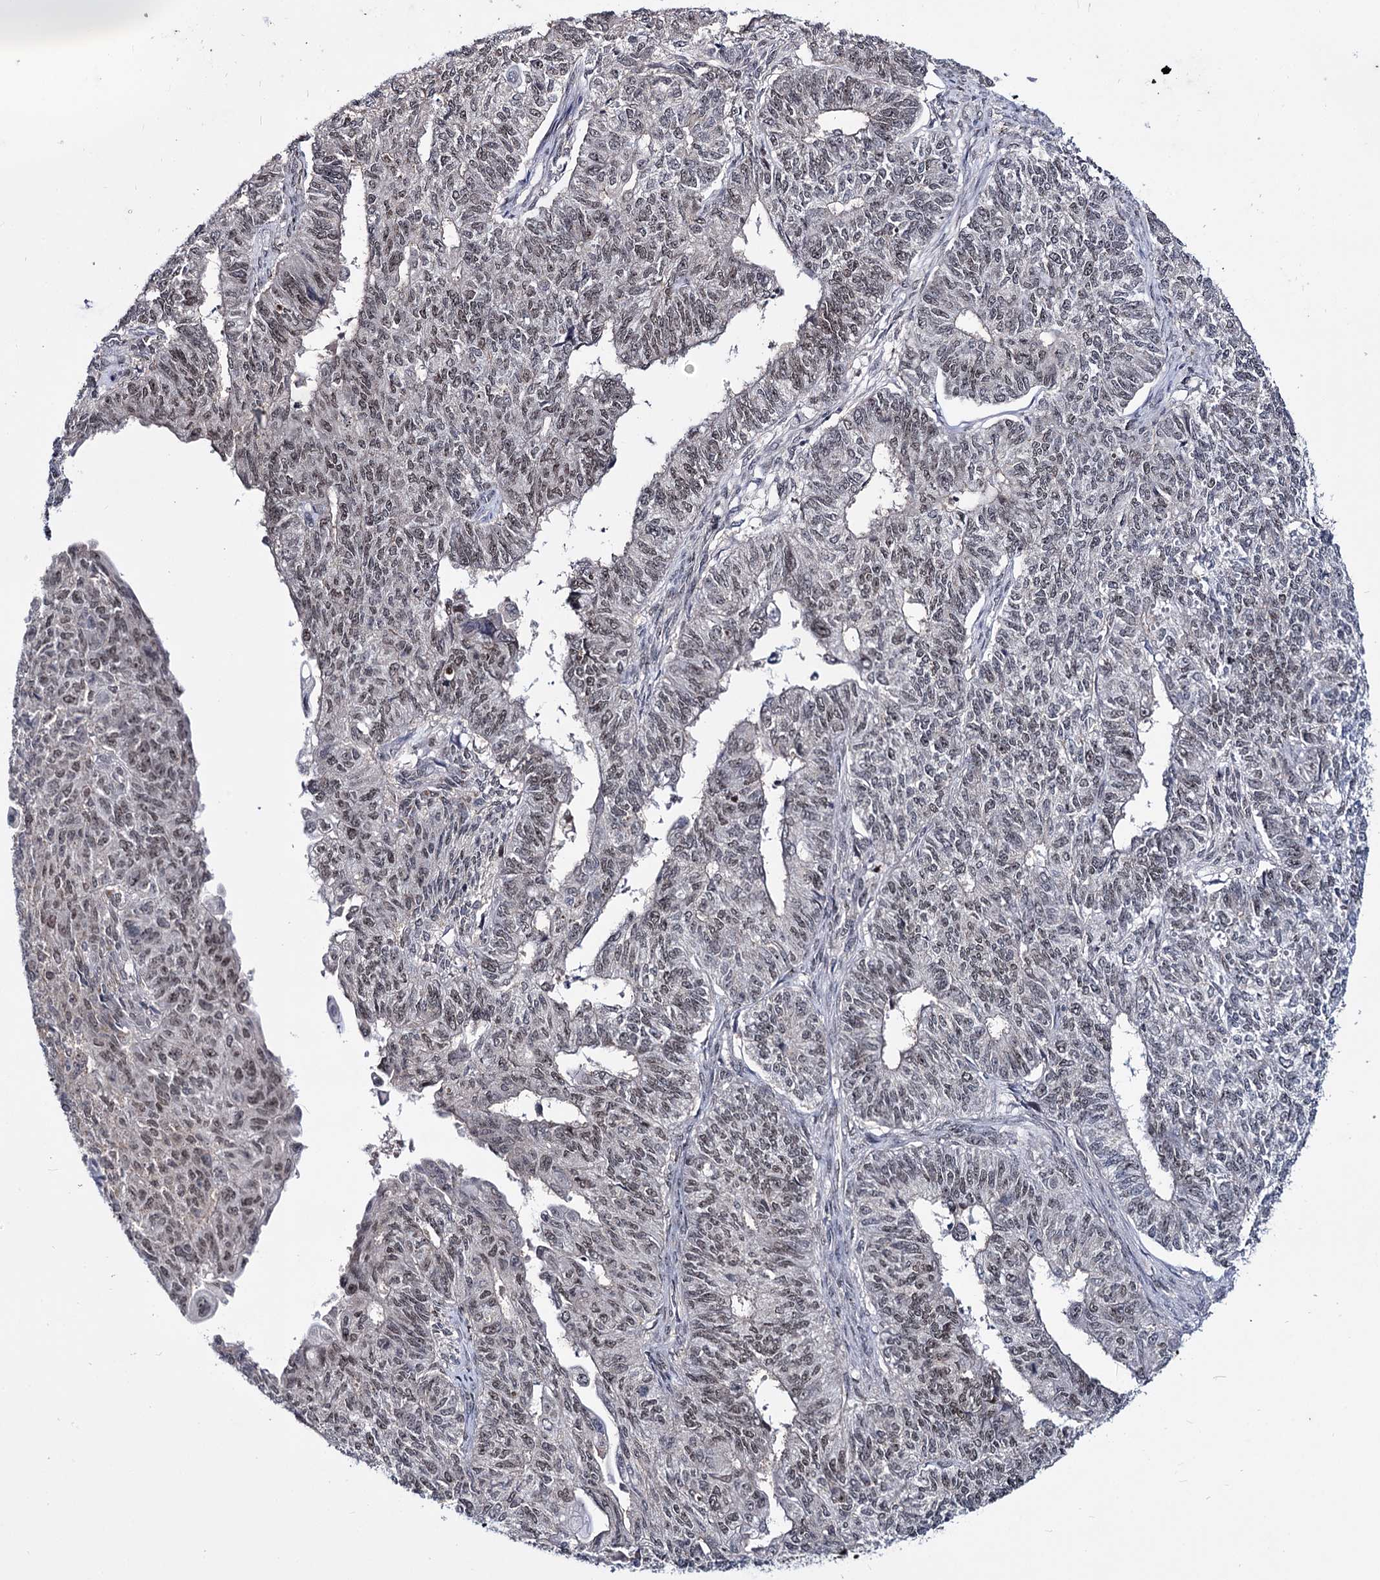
{"staining": {"intensity": "weak", "quantity": ">75%", "location": "nuclear"}, "tissue": "endometrial cancer", "cell_type": "Tumor cells", "image_type": "cancer", "snomed": [{"axis": "morphology", "description": "Adenocarcinoma, NOS"}, {"axis": "topography", "description": "Endometrium"}], "caption": "Endometrial cancer tissue shows weak nuclear positivity in about >75% of tumor cells", "gene": "SMCHD1", "patient": {"sex": "female", "age": 32}}